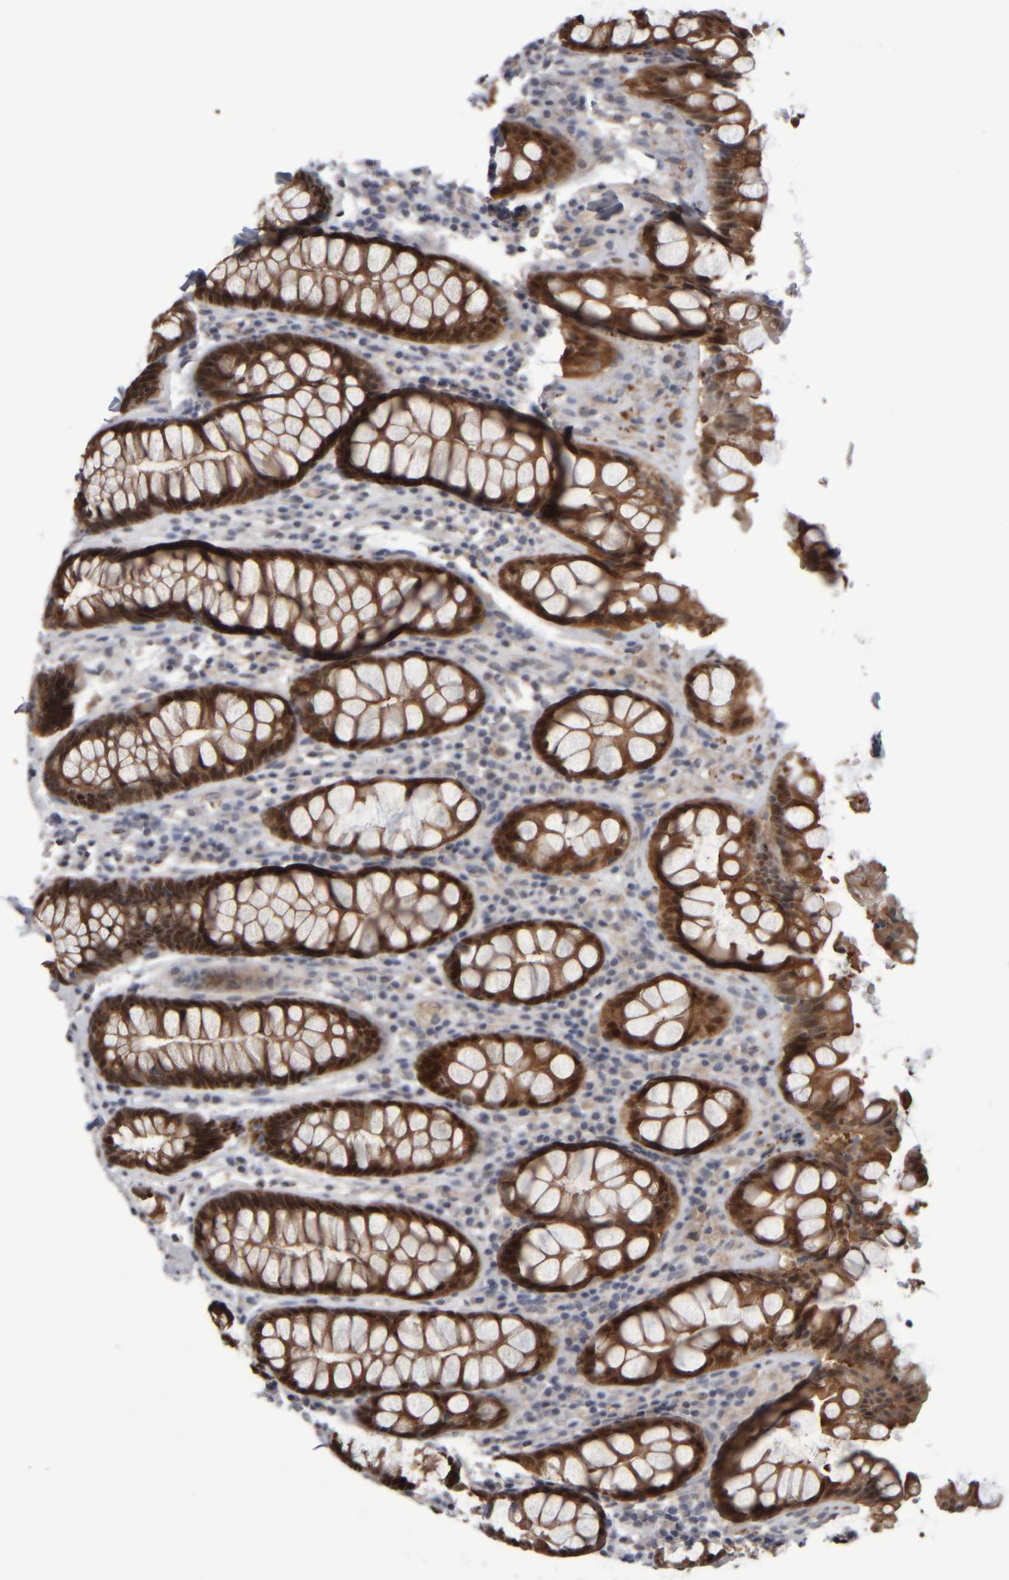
{"staining": {"intensity": "strong", "quantity": ">75%", "location": "cytoplasmic/membranous,nuclear"}, "tissue": "rectum", "cell_type": "Glandular cells", "image_type": "normal", "snomed": [{"axis": "morphology", "description": "Normal tissue, NOS"}, {"axis": "topography", "description": "Rectum"}], "caption": "A brown stain highlights strong cytoplasmic/membranous,nuclear positivity of a protein in glandular cells of benign rectum. The protein is shown in brown color, while the nuclei are stained blue.", "gene": "COL14A1", "patient": {"sex": "male", "age": 64}}